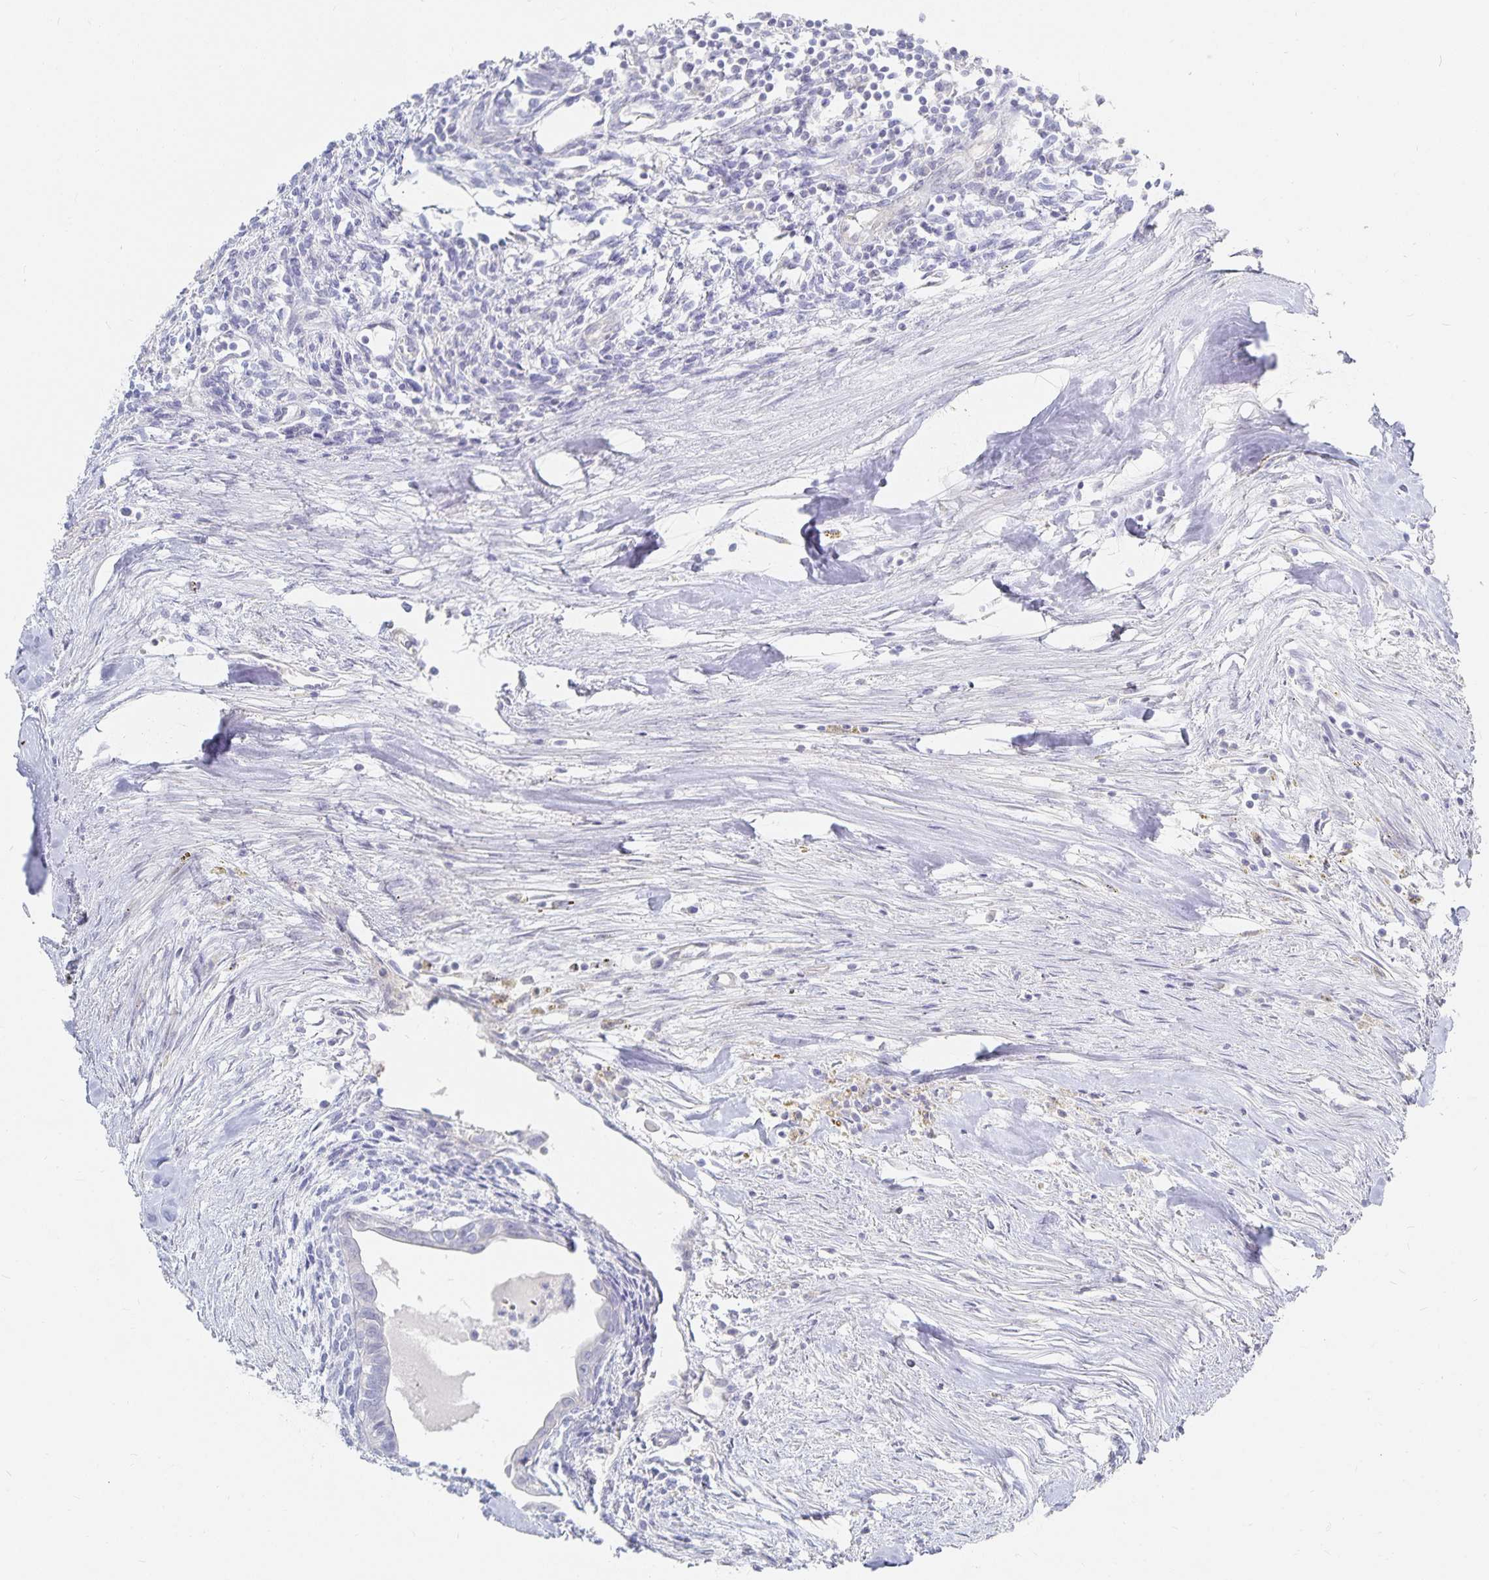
{"staining": {"intensity": "negative", "quantity": "none", "location": "none"}, "tissue": "testis cancer", "cell_type": "Tumor cells", "image_type": "cancer", "snomed": [{"axis": "morphology", "description": "Carcinoma, Embryonal, NOS"}, {"axis": "topography", "description": "Testis"}], "caption": "Immunohistochemical staining of testis embryonal carcinoma displays no significant positivity in tumor cells.", "gene": "DNAH9", "patient": {"sex": "male", "age": 37}}